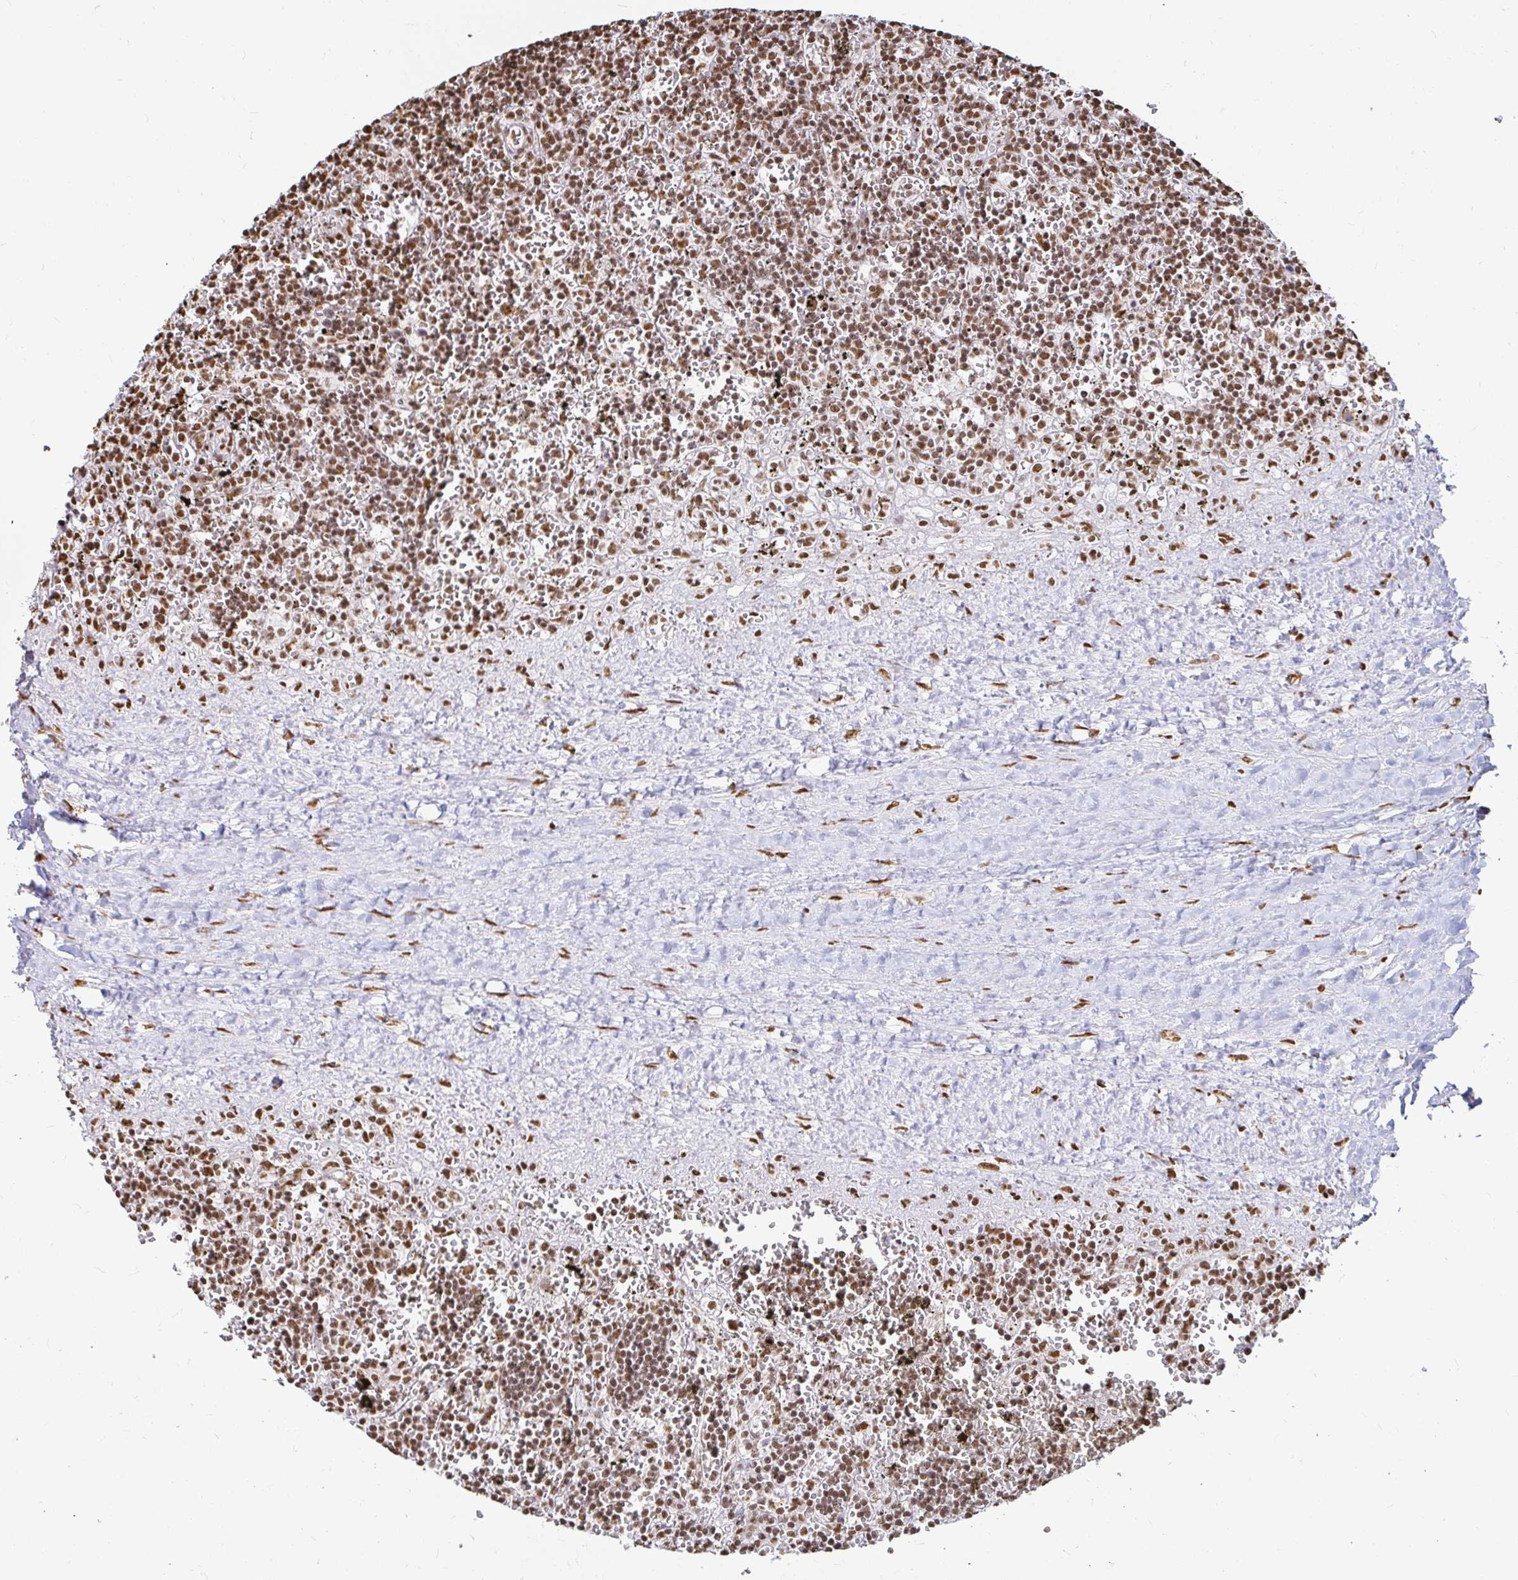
{"staining": {"intensity": "moderate", "quantity": ">75%", "location": "nuclear"}, "tissue": "lymphoma", "cell_type": "Tumor cells", "image_type": "cancer", "snomed": [{"axis": "morphology", "description": "Malignant lymphoma, non-Hodgkin's type, Low grade"}, {"axis": "topography", "description": "Spleen"}], "caption": "Malignant lymphoma, non-Hodgkin's type (low-grade) stained with a brown dye reveals moderate nuclear positive staining in about >75% of tumor cells.", "gene": "HNRNPU", "patient": {"sex": "male", "age": 60}}